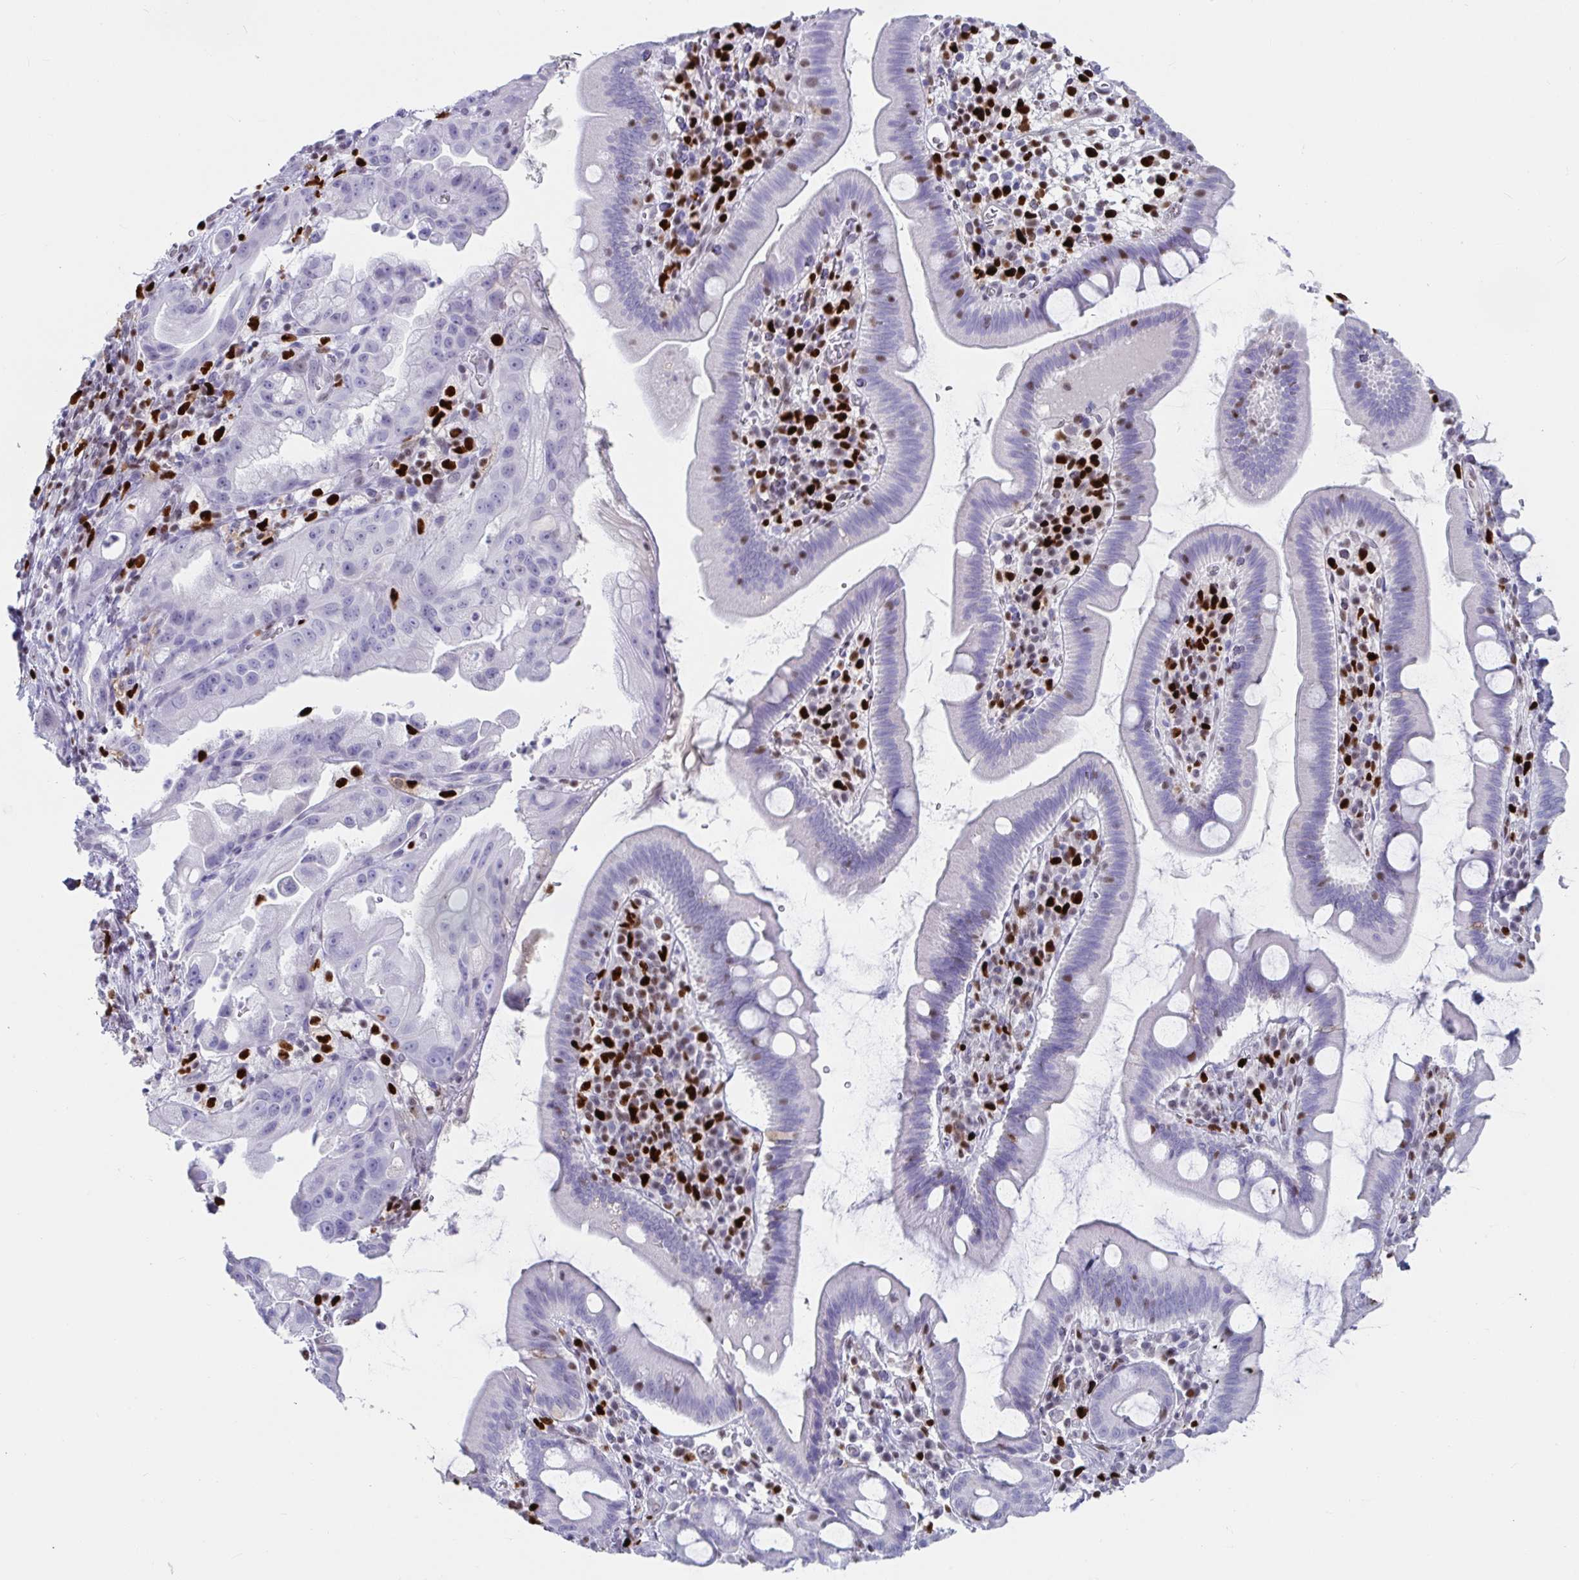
{"staining": {"intensity": "negative", "quantity": "none", "location": "none"}, "tissue": "pancreatic cancer", "cell_type": "Tumor cells", "image_type": "cancer", "snomed": [{"axis": "morphology", "description": "Adenocarcinoma, NOS"}, {"axis": "topography", "description": "Pancreas"}], "caption": "This histopathology image is of pancreatic adenocarcinoma stained with immunohistochemistry (IHC) to label a protein in brown with the nuclei are counter-stained blue. There is no staining in tumor cells.", "gene": "ZNF586", "patient": {"sex": "male", "age": 68}}